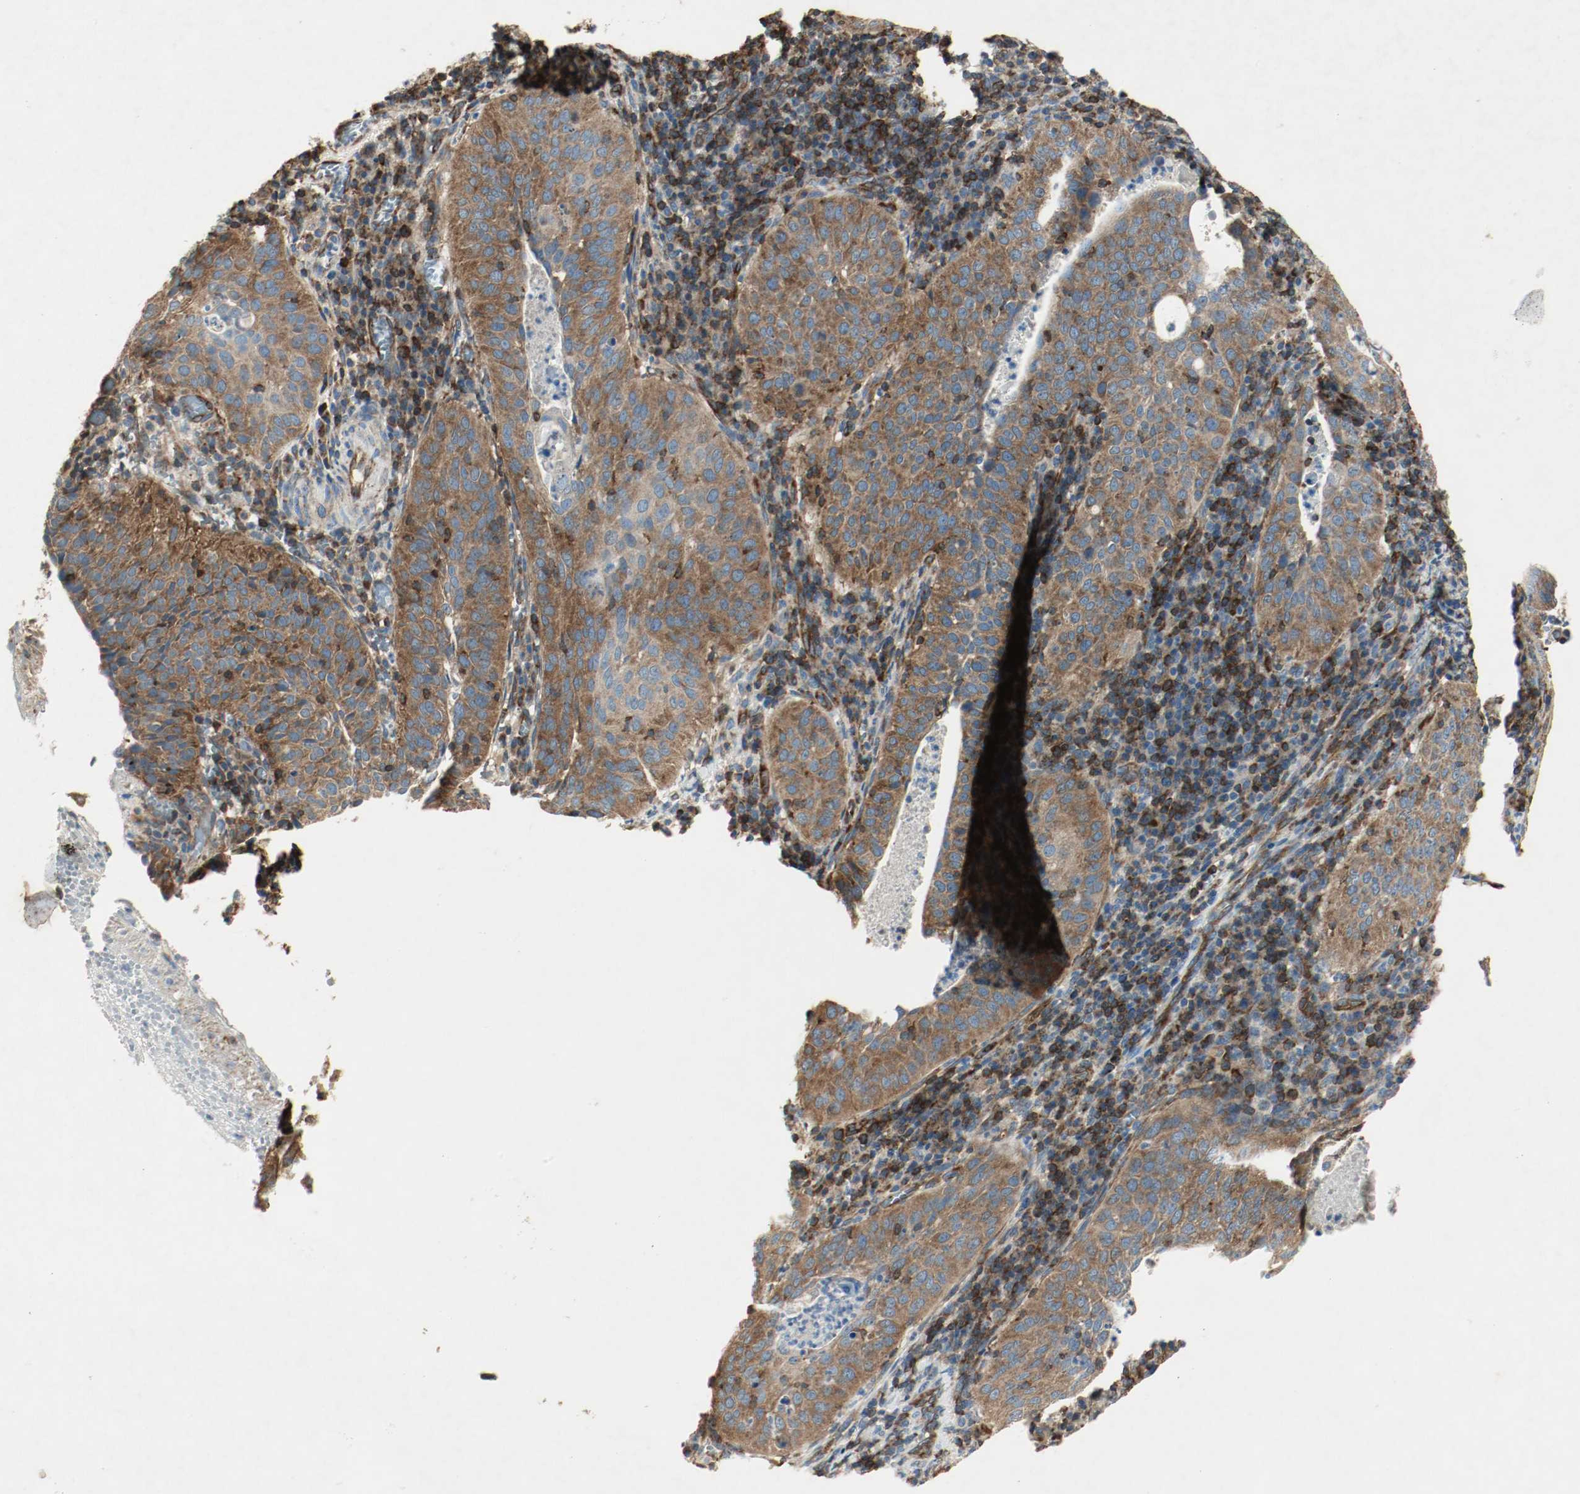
{"staining": {"intensity": "strong", "quantity": ">75%", "location": "cytoplasmic/membranous"}, "tissue": "cervical cancer", "cell_type": "Tumor cells", "image_type": "cancer", "snomed": [{"axis": "morphology", "description": "Squamous cell carcinoma, NOS"}, {"axis": "topography", "description": "Cervix"}], "caption": "Cervical squamous cell carcinoma stained for a protein (brown) shows strong cytoplasmic/membranous positive staining in approximately >75% of tumor cells.", "gene": "PLCG1", "patient": {"sex": "female", "age": 39}}